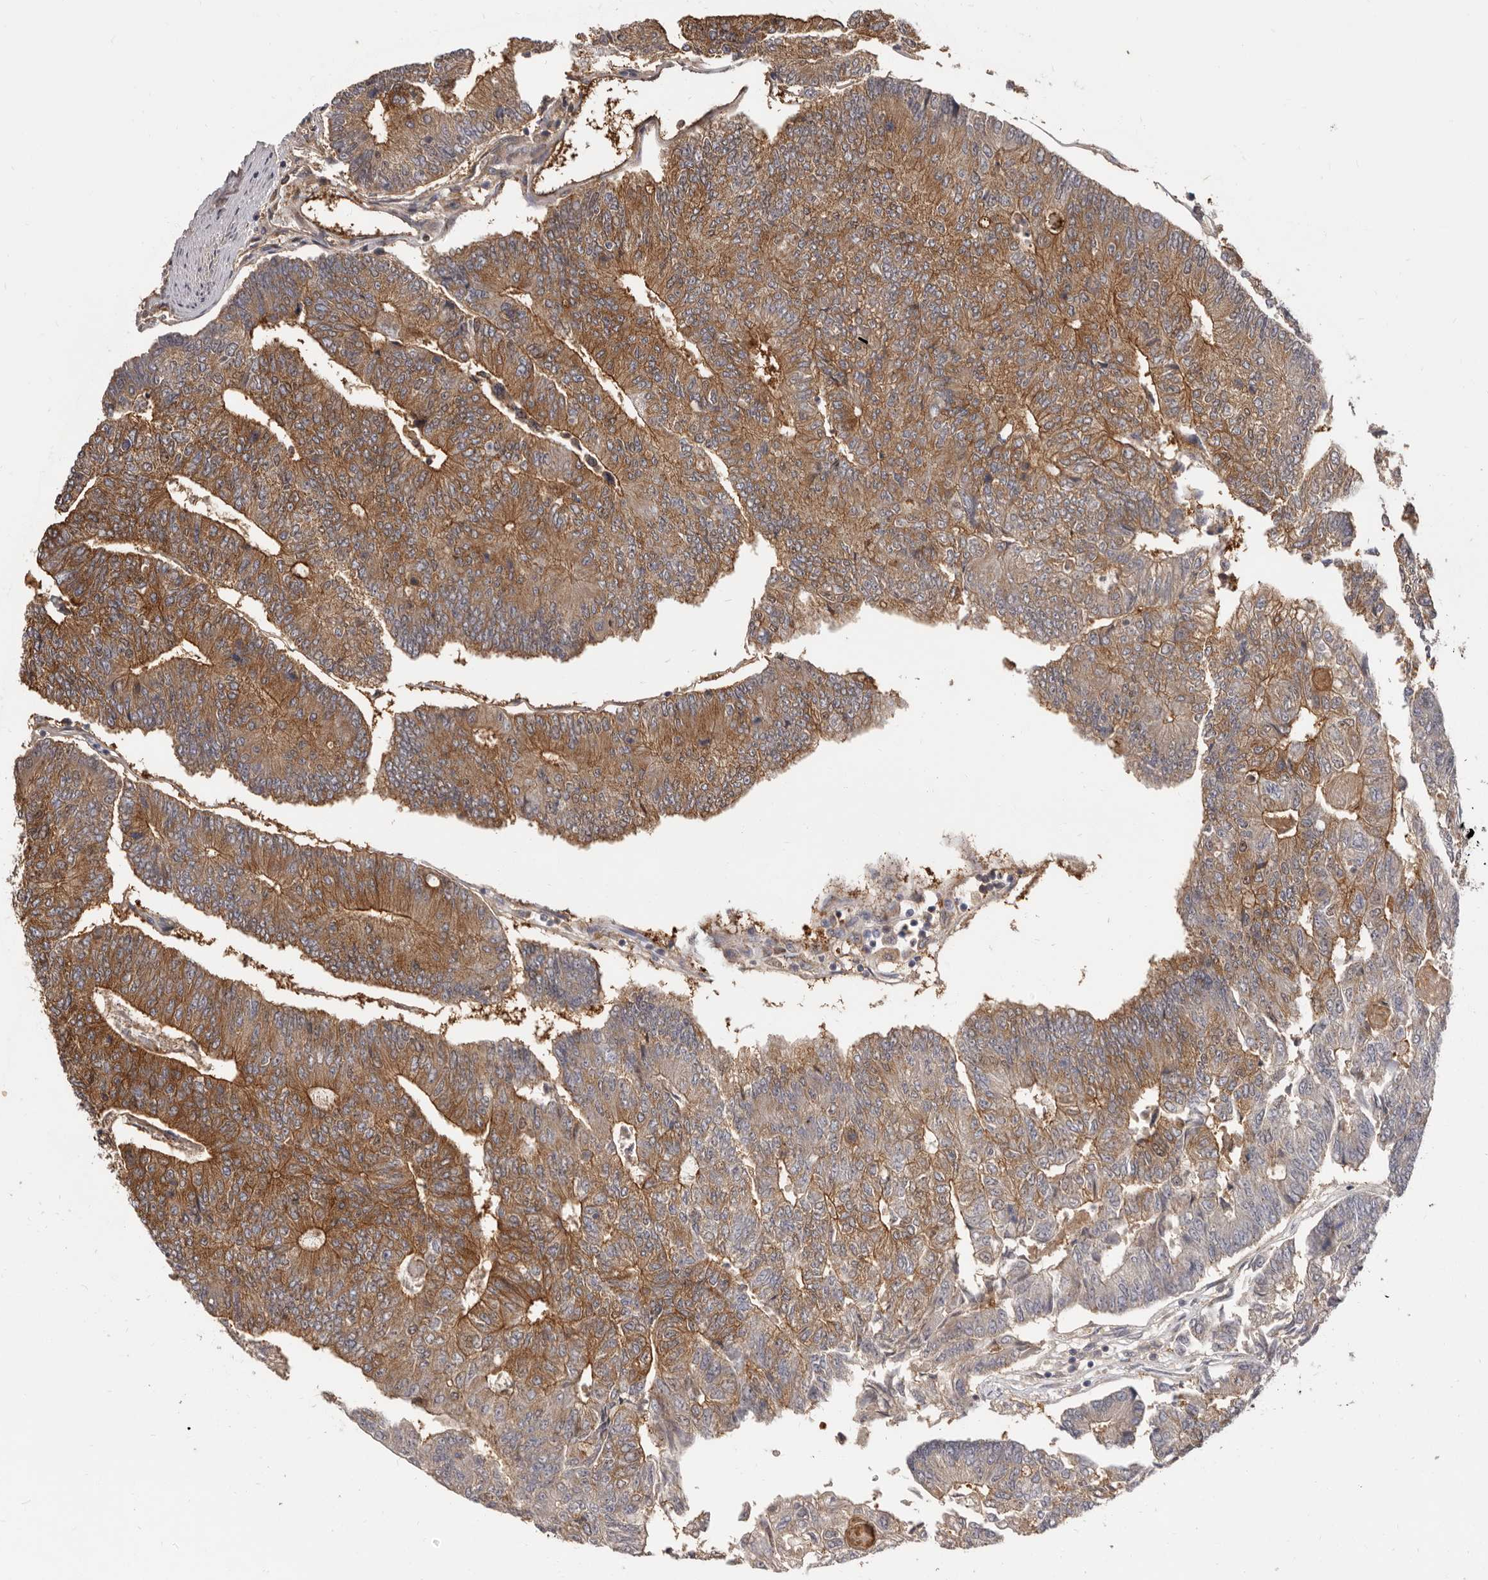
{"staining": {"intensity": "moderate", "quantity": ">75%", "location": "cytoplasmic/membranous"}, "tissue": "colorectal cancer", "cell_type": "Tumor cells", "image_type": "cancer", "snomed": [{"axis": "morphology", "description": "Adenocarcinoma, NOS"}, {"axis": "topography", "description": "Colon"}], "caption": "IHC photomicrograph of human colorectal cancer (adenocarcinoma) stained for a protein (brown), which exhibits medium levels of moderate cytoplasmic/membranous positivity in approximately >75% of tumor cells.", "gene": "ADAMTS20", "patient": {"sex": "female", "age": 67}}